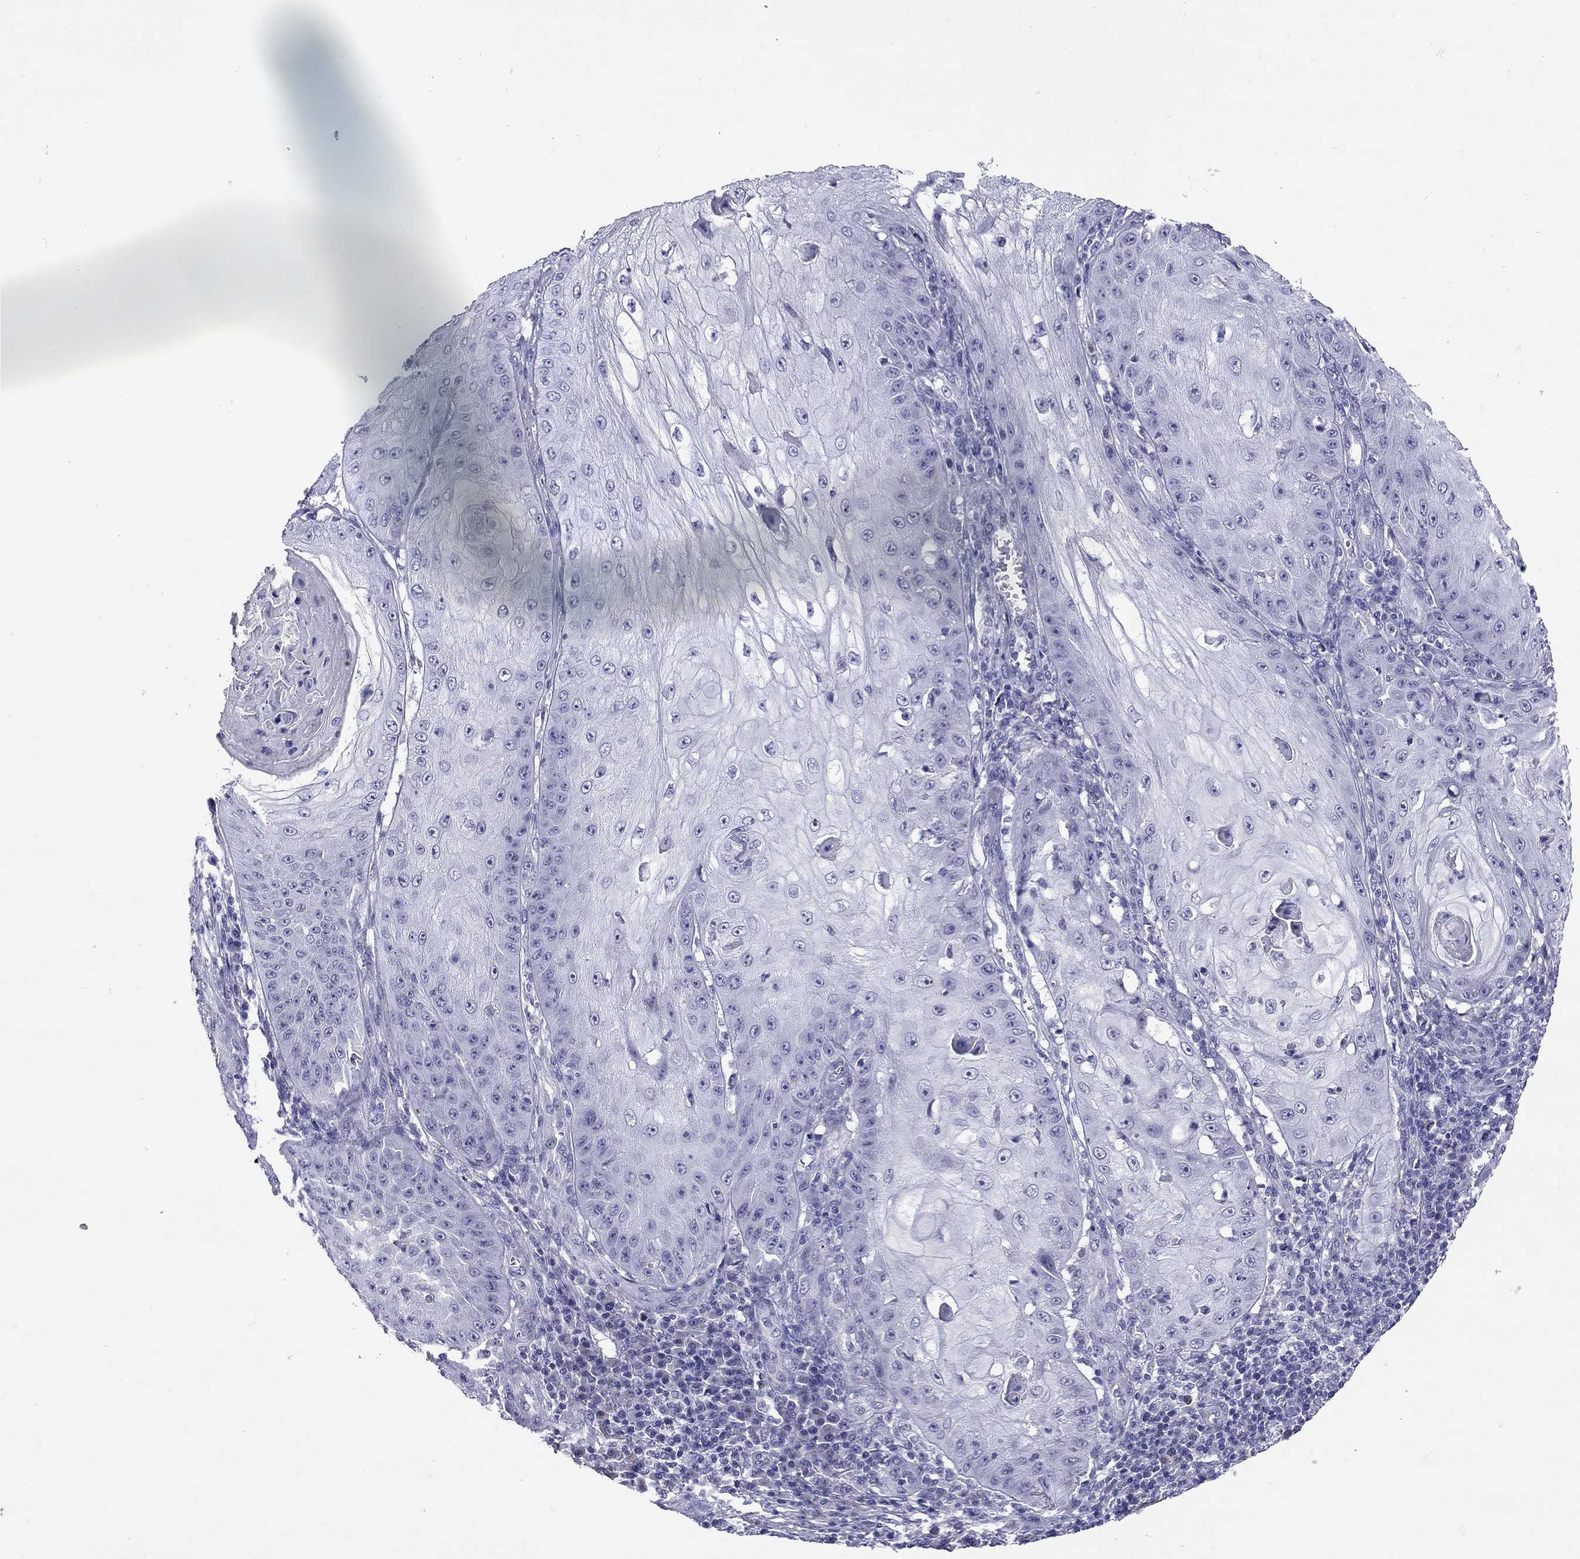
{"staining": {"intensity": "negative", "quantity": "none", "location": "none"}, "tissue": "skin cancer", "cell_type": "Tumor cells", "image_type": "cancer", "snomed": [{"axis": "morphology", "description": "Squamous cell carcinoma, NOS"}, {"axis": "topography", "description": "Skin"}], "caption": "Tumor cells show no significant expression in skin cancer (squamous cell carcinoma).", "gene": "C8orf88", "patient": {"sex": "male", "age": 70}}